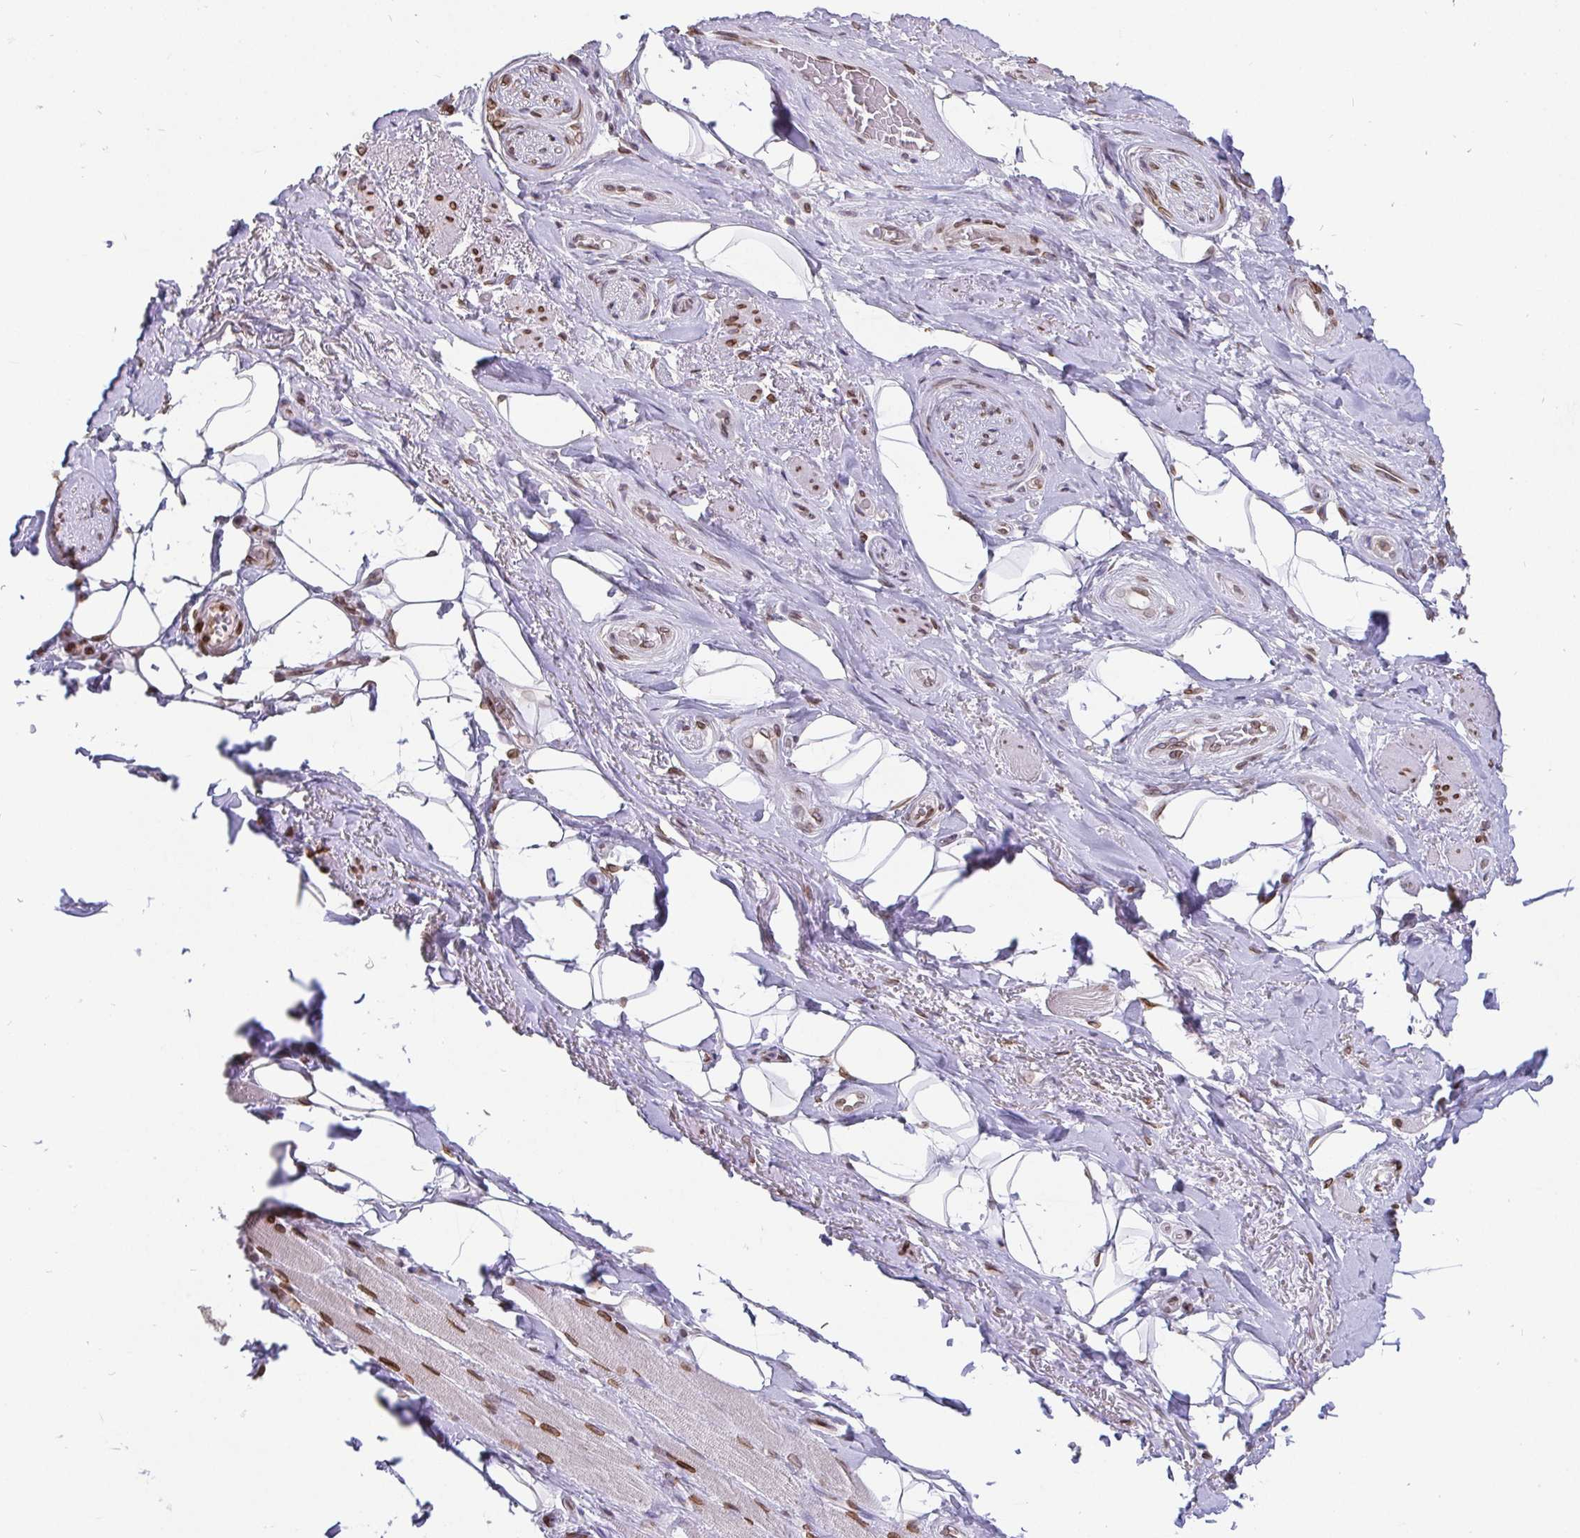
{"staining": {"intensity": "weak", "quantity": ">75%", "location": "nuclear"}, "tissue": "adipose tissue", "cell_type": "Adipocytes", "image_type": "normal", "snomed": [{"axis": "morphology", "description": "Normal tissue, NOS"}, {"axis": "topography", "description": "Anal"}, {"axis": "topography", "description": "Peripheral nerve tissue"}], "caption": "Immunohistochemistry of unremarkable adipose tissue shows low levels of weak nuclear expression in approximately >75% of adipocytes.", "gene": "EMD", "patient": {"sex": "male", "age": 53}}